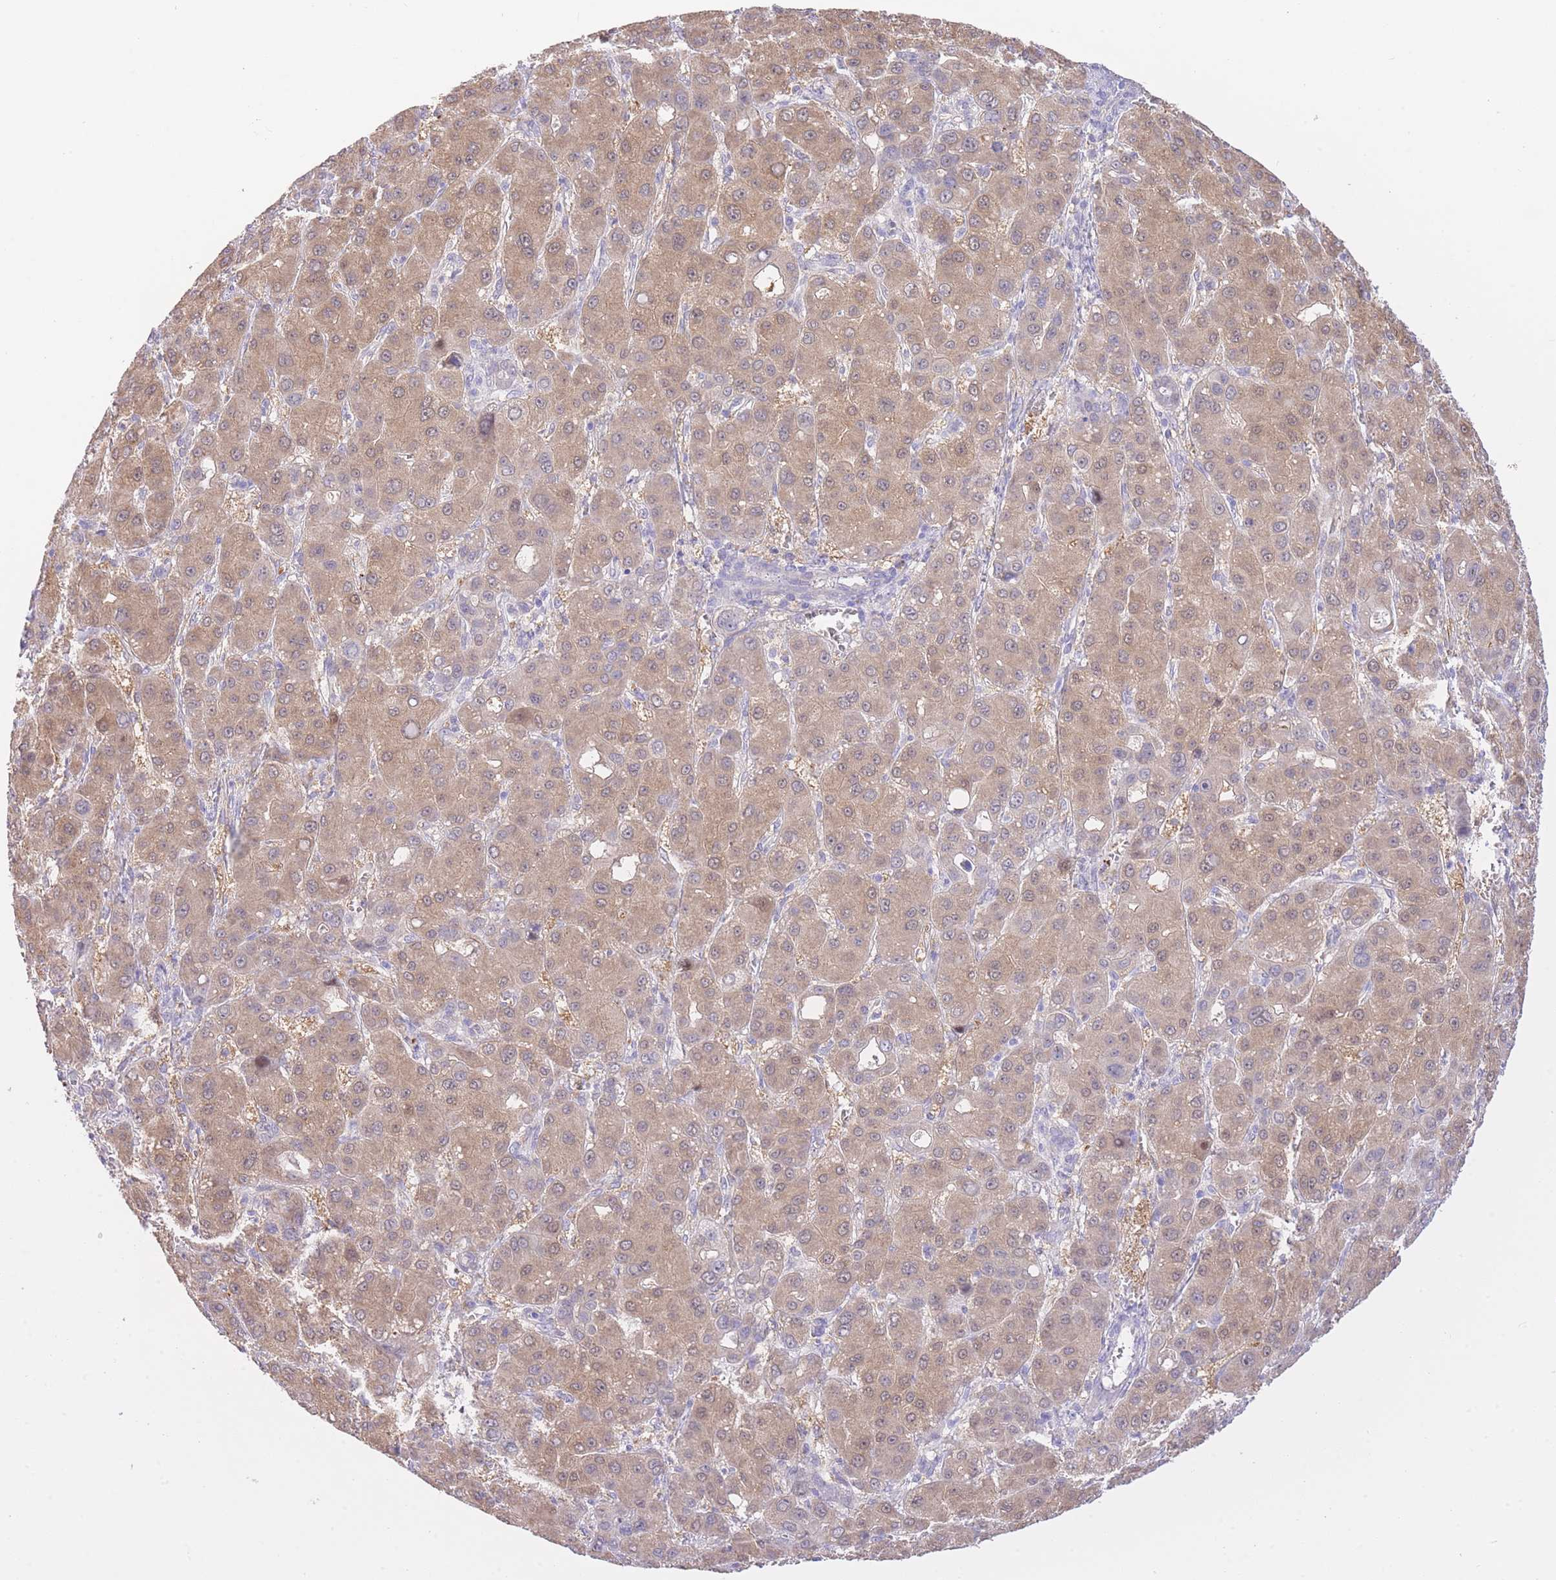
{"staining": {"intensity": "moderate", "quantity": "25%-75%", "location": "cytoplasmic/membranous,nuclear"}, "tissue": "liver cancer", "cell_type": "Tumor cells", "image_type": "cancer", "snomed": [{"axis": "morphology", "description": "Carcinoma, Hepatocellular, NOS"}, {"axis": "topography", "description": "Liver"}], "caption": "Immunohistochemistry (DAB) staining of liver cancer reveals moderate cytoplasmic/membranous and nuclear protein positivity in approximately 25%-75% of tumor cells.", "gene": "PGM1", "patient": {"sex": "male", "age": 55}}